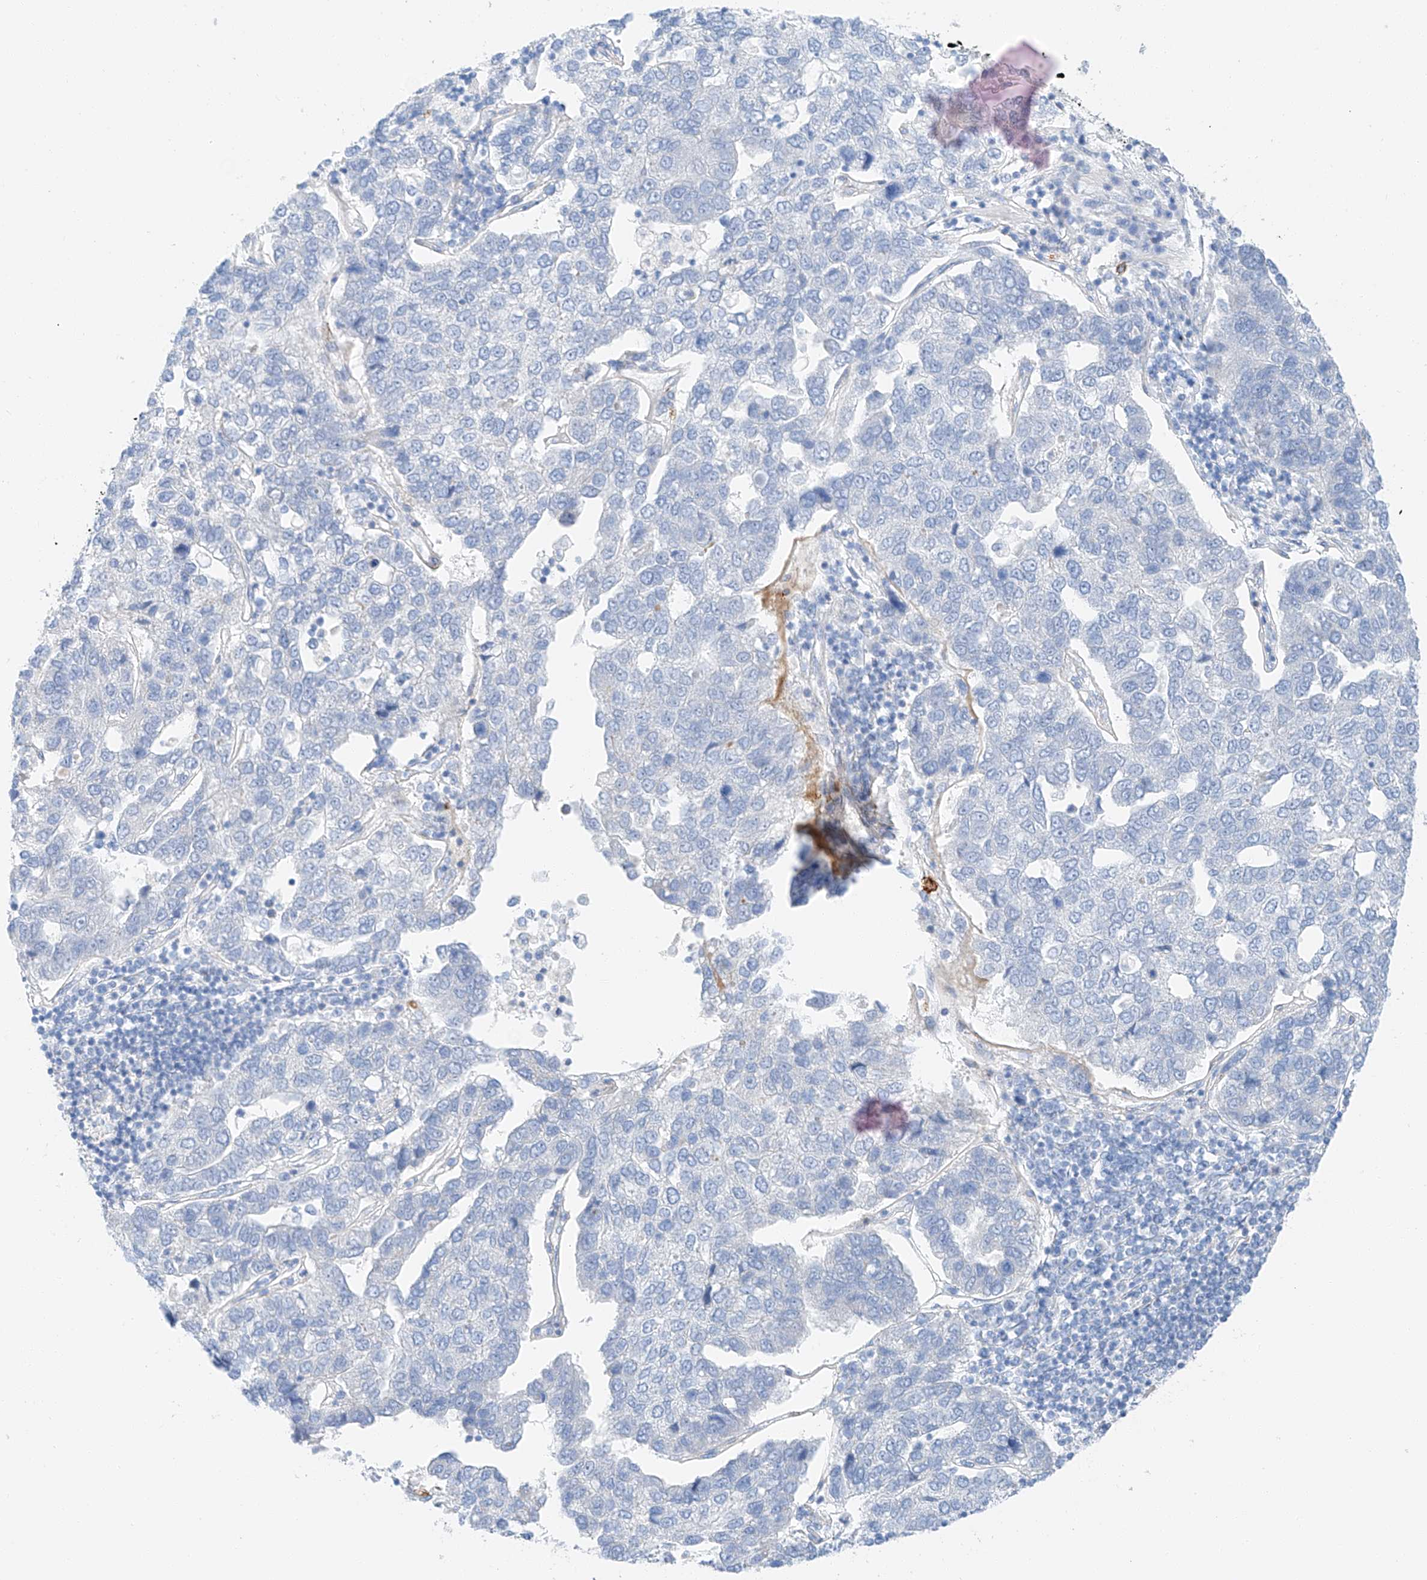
{"staining": {"intensity": "negative", "quantity": "none", "location": "none"}, "tissue": "pancreatic cancer", "cell_type": "Tumor cells", "image_type": "cancer", "snomed": [{"axis": "morphology", "description": "Adenocarcinoma, NOS"}, {"axis": "topography", "description": "Pancreas"}], "caption": "Histopathology image shows no significant protein expression in tumor cells of adenocarcinoma (pancreatic).", "gene": "MINDY4", "patient": {"sex": "female", "age": 61}}